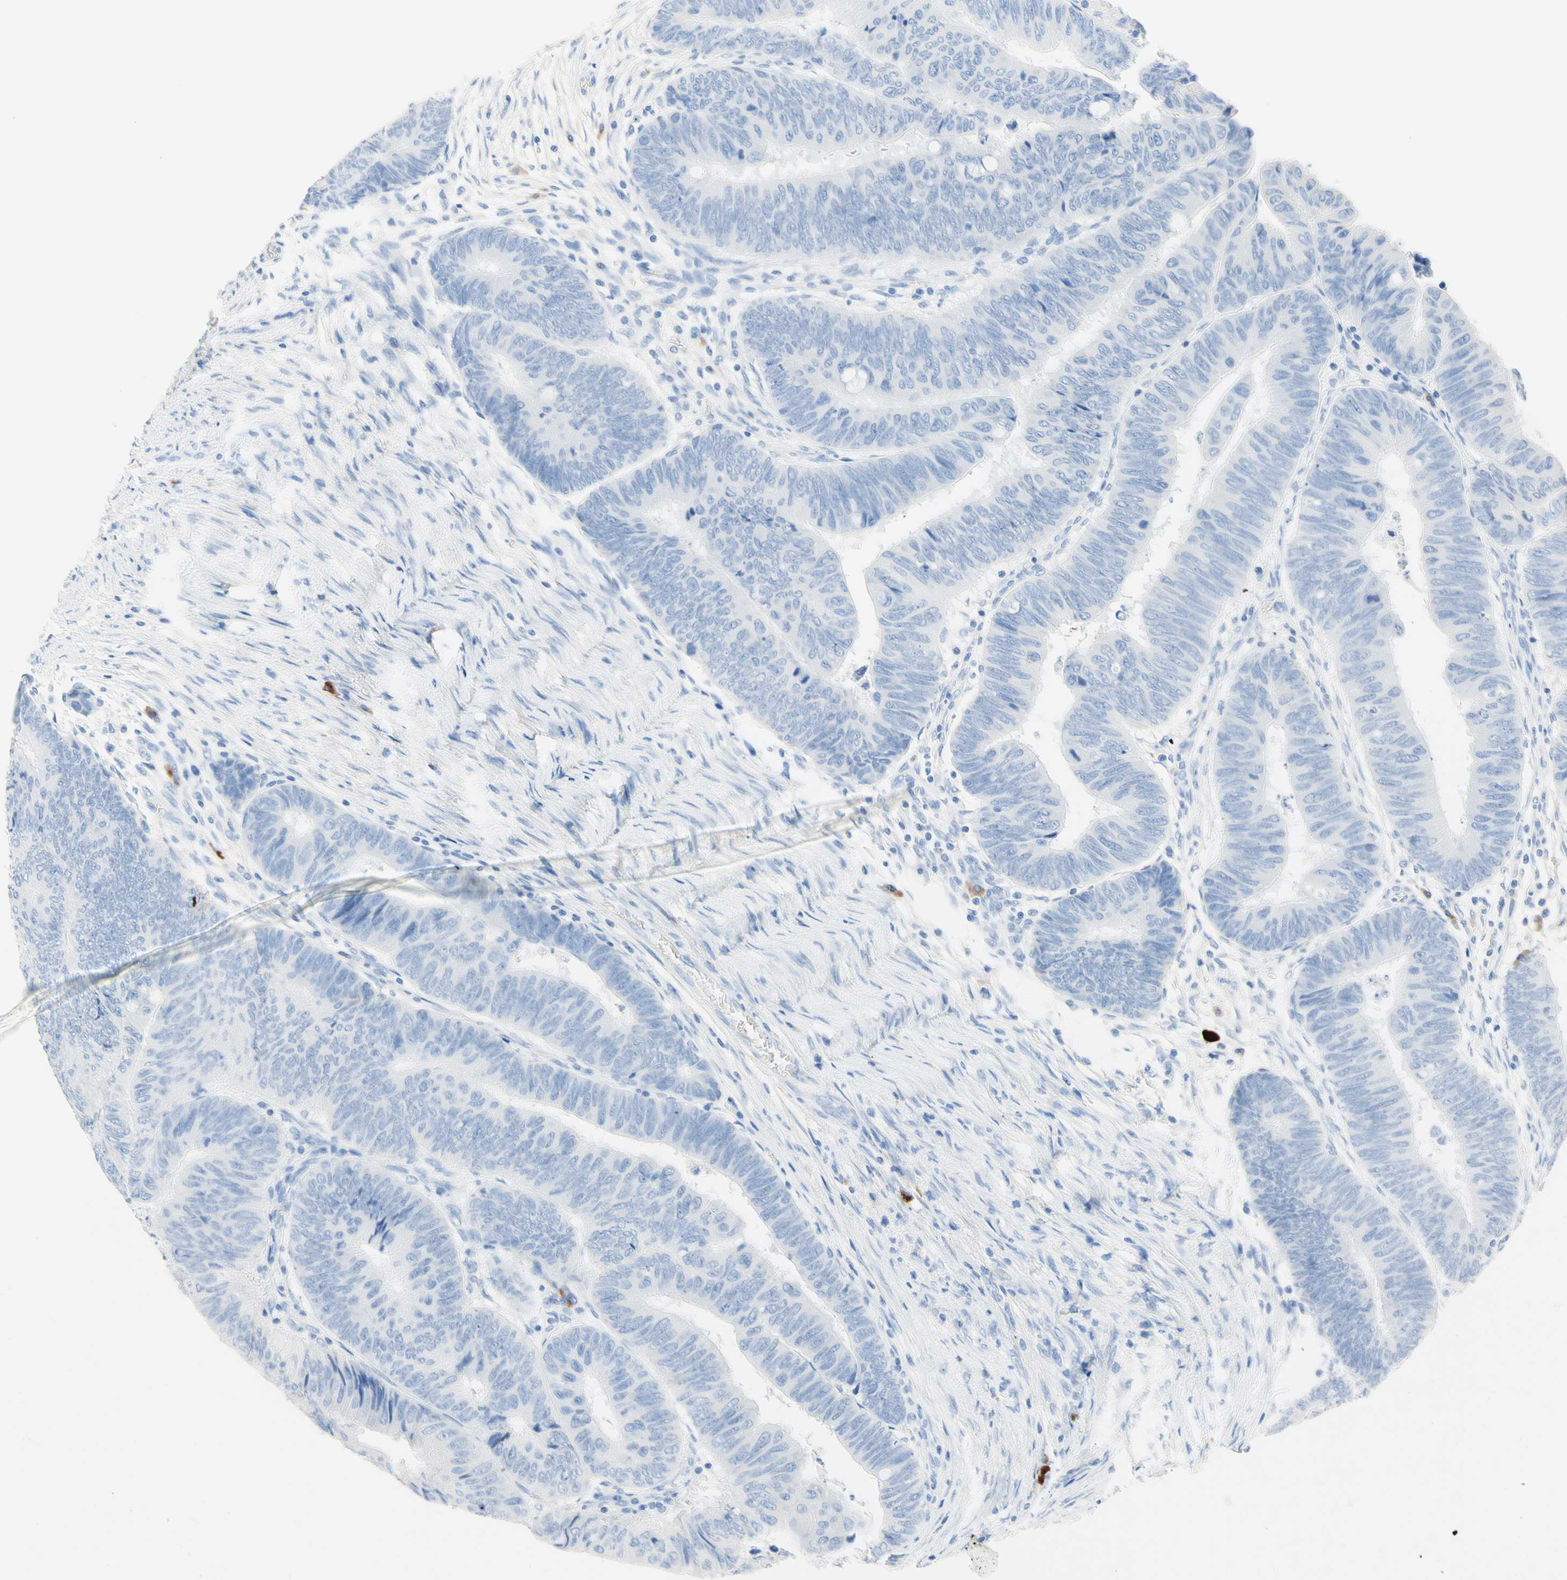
{"staining": {"intensity": "negative", "quantity": "none", "location": "none"}, "tissue": "colorectal cancer", "cell_type": "Tumor cells", "image_type": "cancer", "snomed": [{"axis": "morphology", "description": "Normal tissue, NOS"}, {"axis": "morphology", "description": "Adenocarcinoma, NOS"}, {"axis": "topography", "description": "Rectum"}, {"axis": "topography", "description": "Peripheral nerve tissue"}], "caption": "An immunohistochemistry (IHC) micrograph of colorectal cancer (adenocarcinoma) is shown. There is no staining in tumor cells of colorectal cancer (adenocarcinoma). (Stains: DAB (3,3'-diaminobenzidine) immunohistochemistry (IHC) with hematoxylin counter stain, Microscopy: brightfield microscopy at high magnification).", "gene": "IL6ST", "patient": {"sex": "male", "age": 92}}